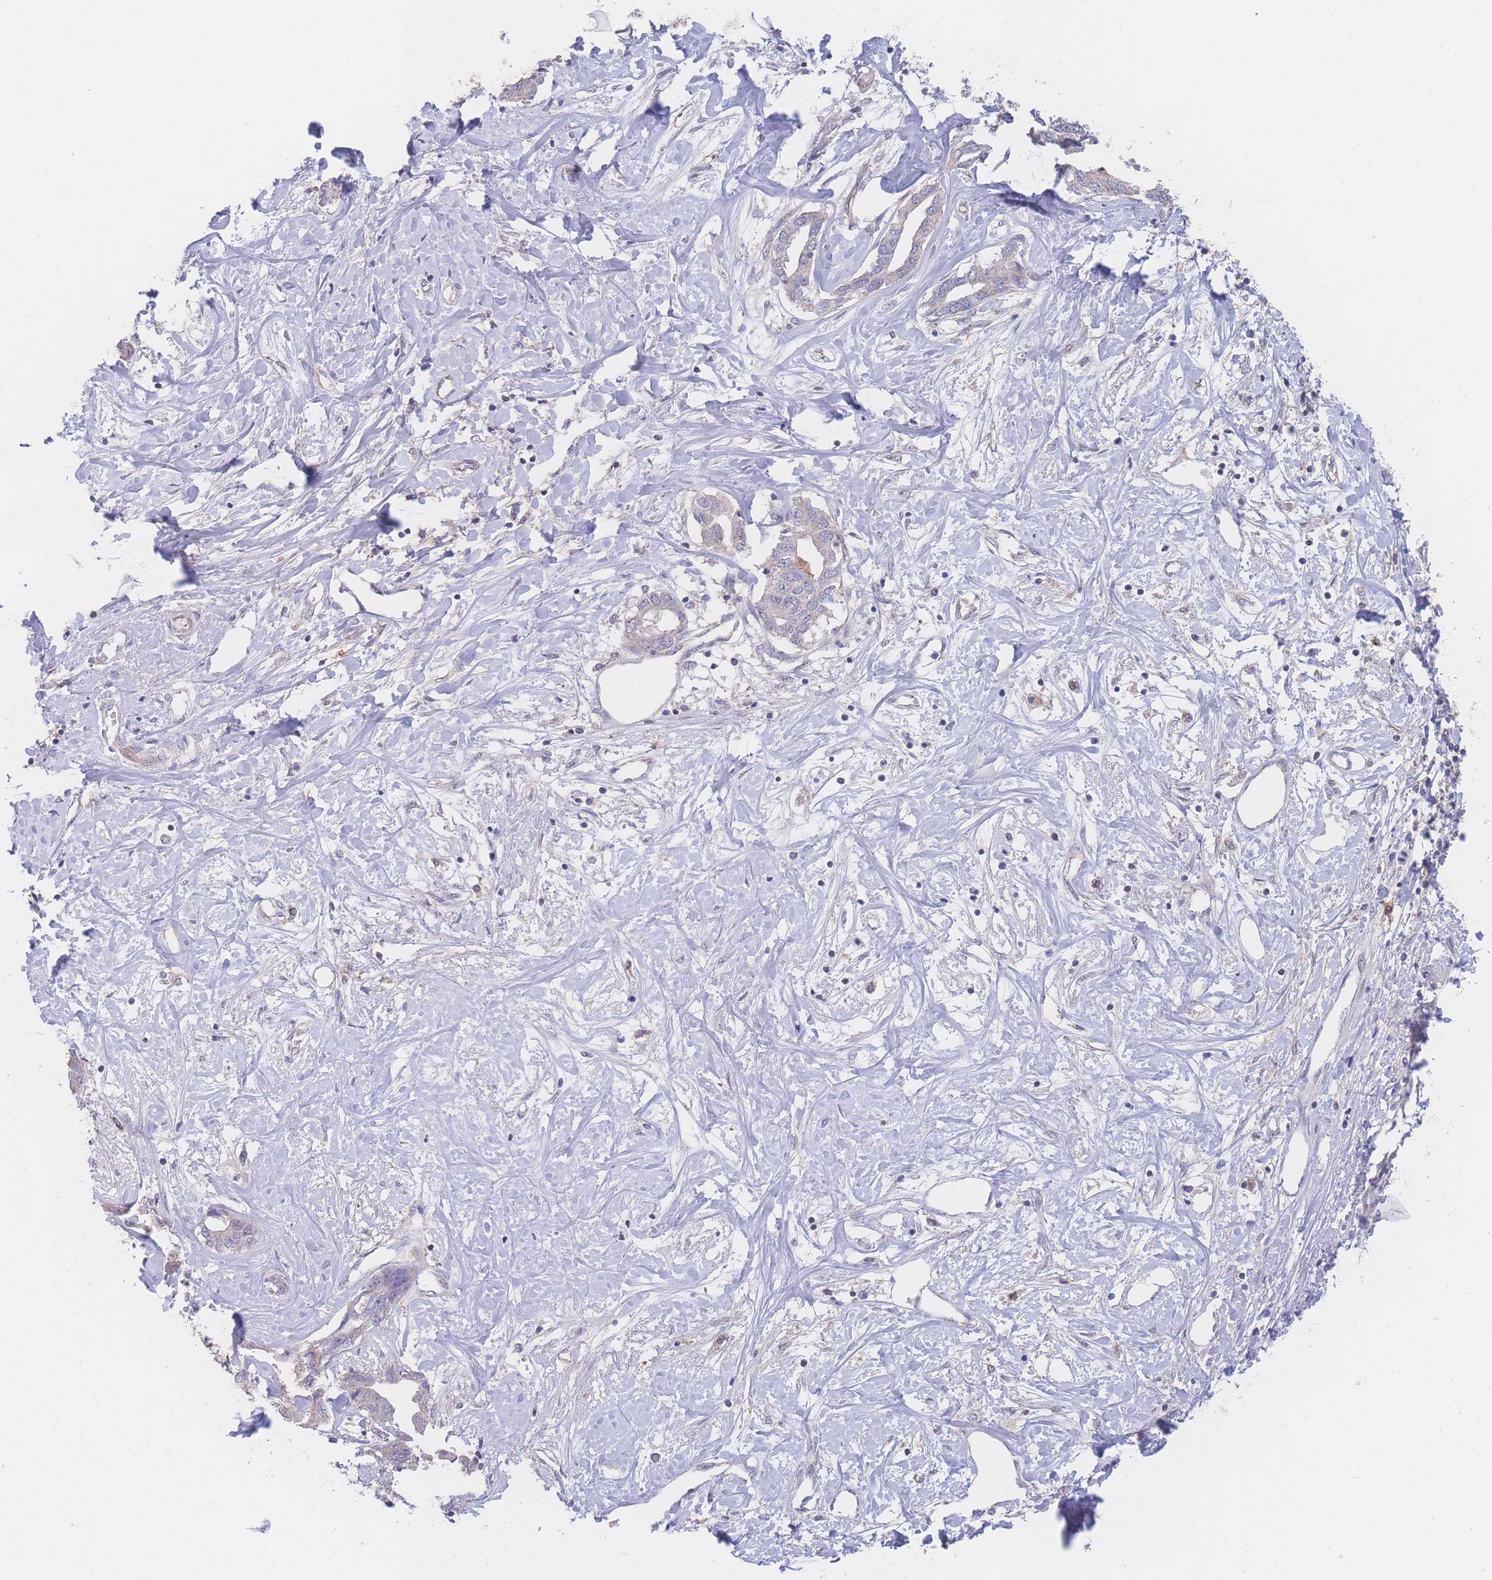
{"staining": {"intensity": "weak", "quantity": ">75%", "location": "cytoplasmic/membranous"}, "tissue": "liver cancer", "cell_type": "Tumor cells", "image_type": "cancer", "snomed": [{"axis": "morphology", "description": "Cholangiocarcinoma"}, {"axis": "topography", "description": "Liver"}], "caption": "Cholangiocarcinoma (liver) stained with a protein marker demonstrates weak staining in tumor cells.", "gene": "GIPR", "patient": {"sex": "male", "age": 59}}